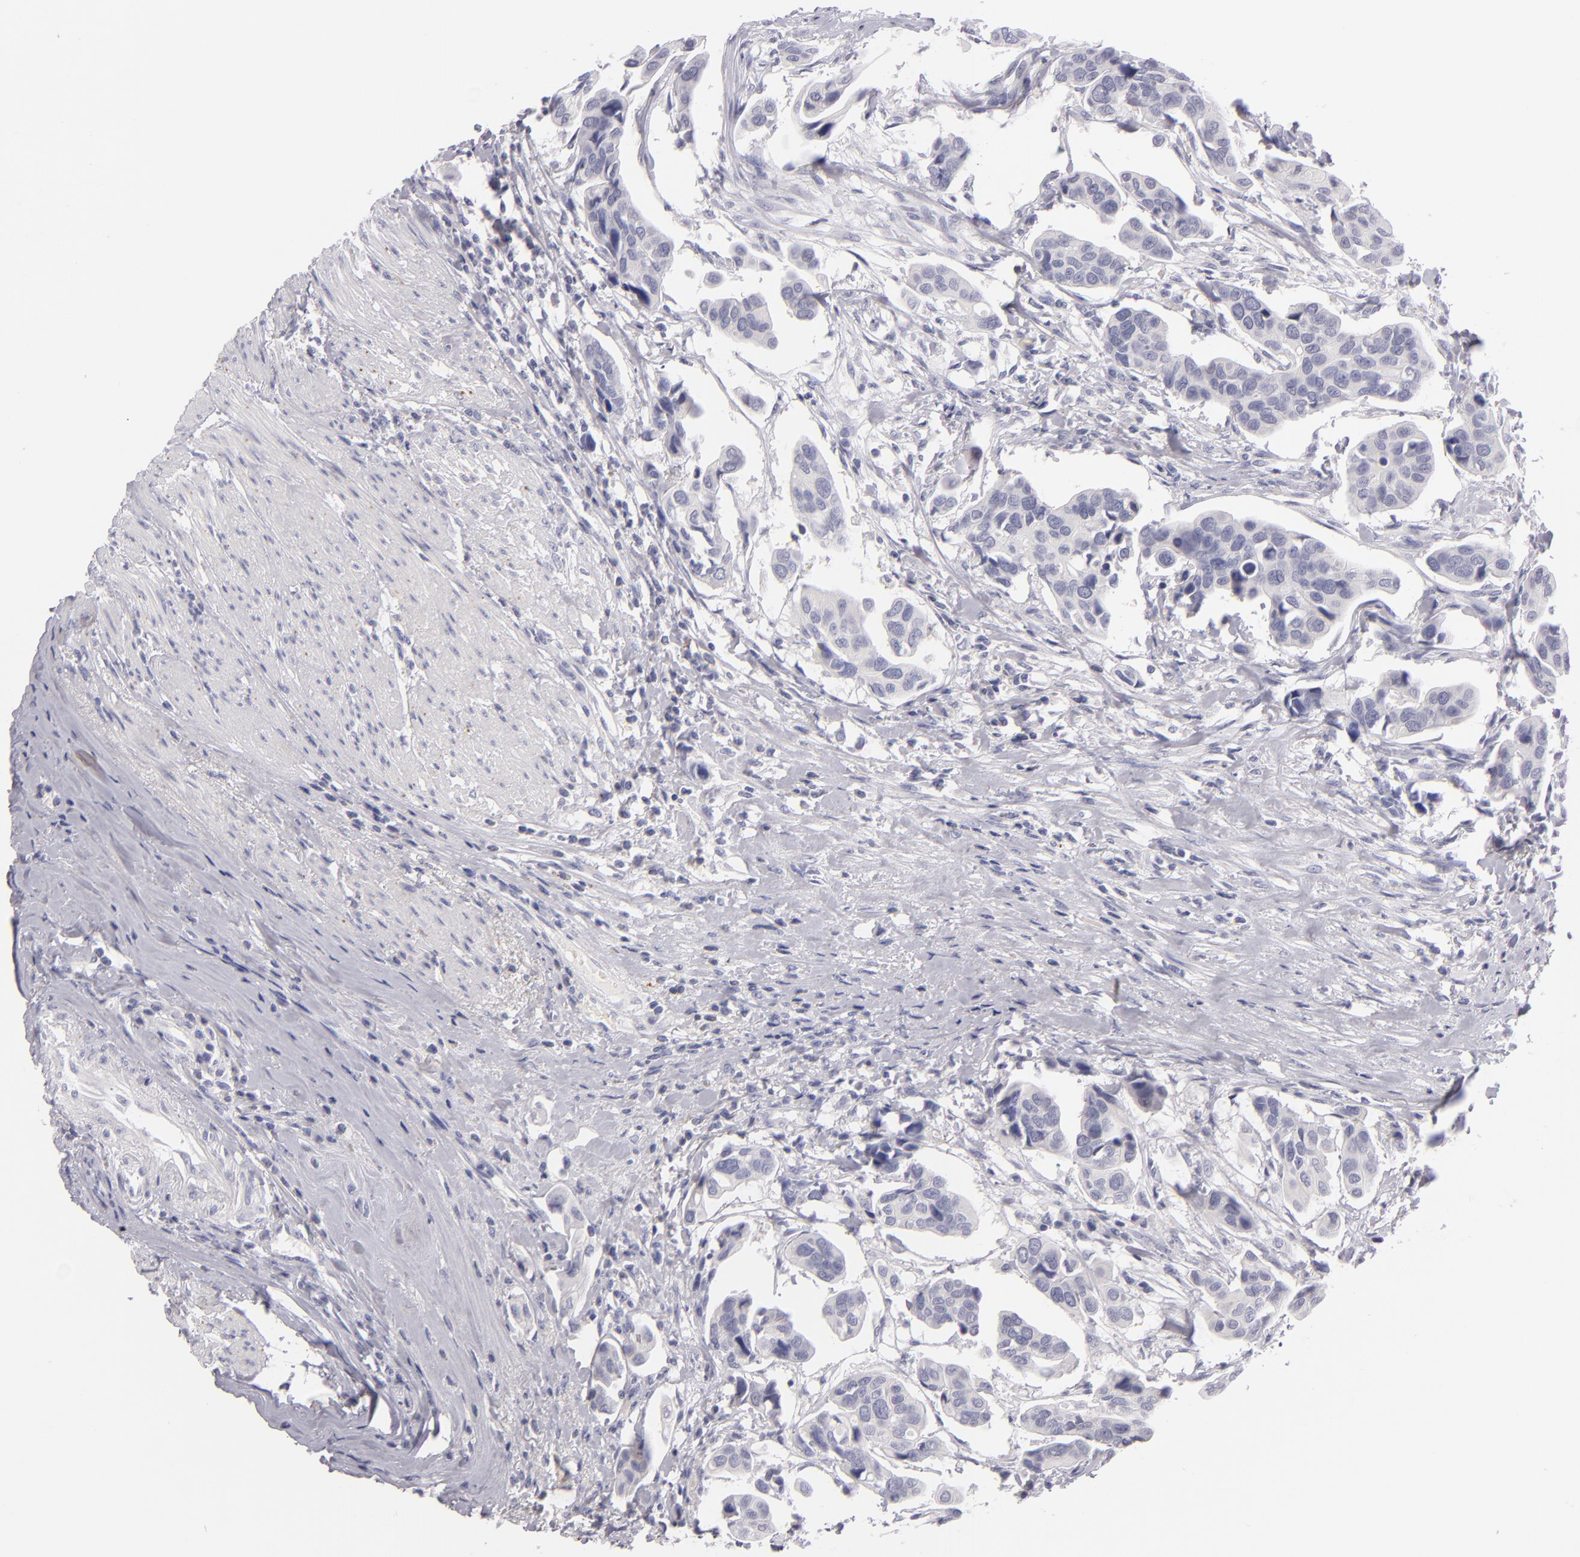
{"staining": {"intensity": "negative", "quantity": "none", "location": "none"}, "tissue": "urothelial cancer", "cell_type": "Tumor cells", "image_type": "cancer", "snomed": [{"axis": "morphology", "description": "Adenocarcinoma, NOS"}, {"axis": "topography", "description": "Urinary bladder"}], "caption": "Urothelial cancer stained for a protein using immunohistochemistry exhibits no positivity tumor cells.", "gene": "TNNC1", "patient": {"sex": "male", "age": 61}}